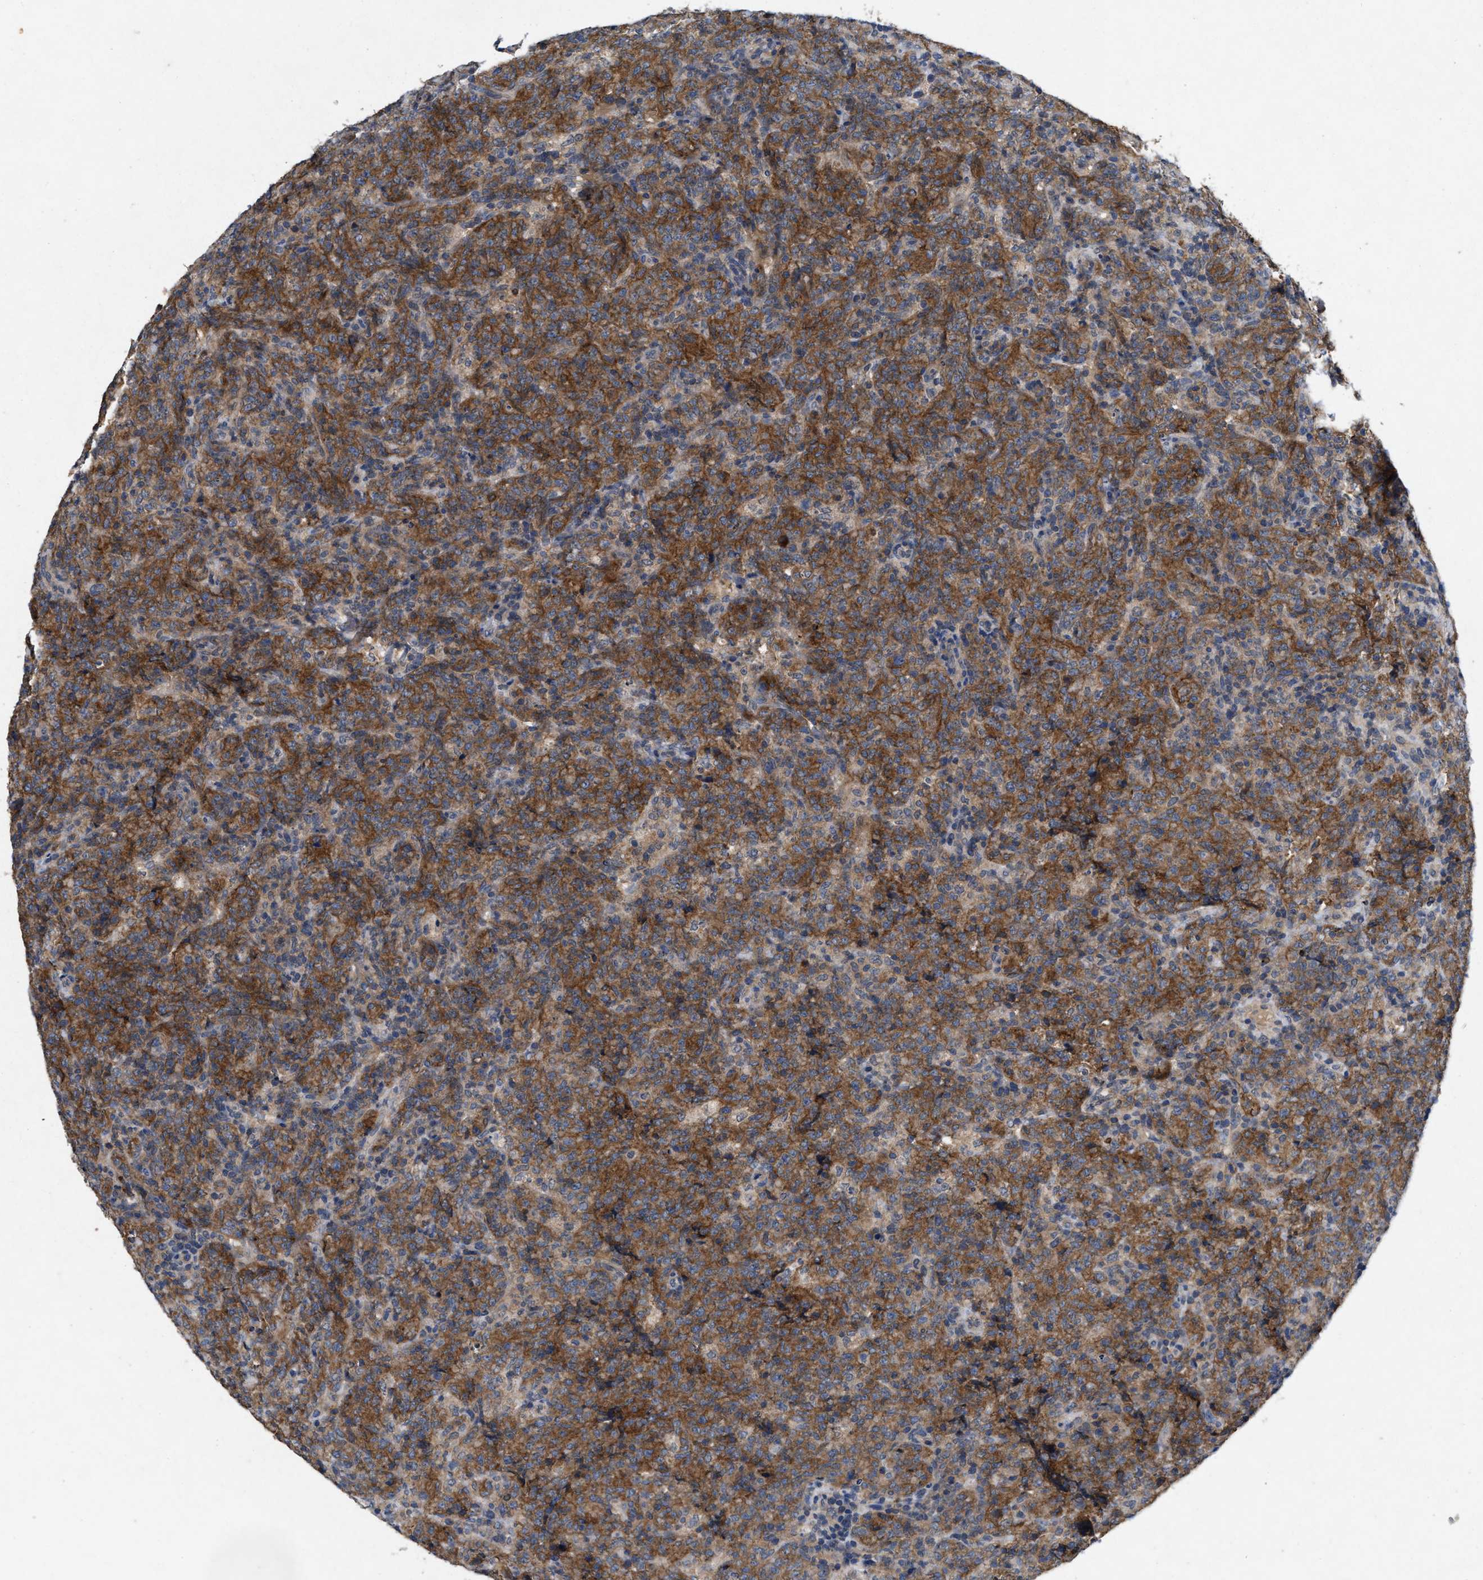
{"staining": {"intensity": "strong", "quantity": ">75%", "location": "cytoplasmic/membranous"}, "tissue": "lymphoma", "cell_type": "Tumor cells", "image_type": "cancer", "snomed": [{"axis": "morphology", "description": "Malignant lymphoma, non-Hodgkin's type, High grade"}, {"axis": "topography", "description": "Tonsil"}], "caption": "An image of high-grade malignant lymphoma, non-Hodgkin's type stained for a protein shows strong cytoplasmic/membranous brown staining in tumor cells. Immunohistochemistry (ihc) stains the protein in brown and the nuclei are stained blue.", "gene": "LPAR2", "patient": {"sex": "female", "age": 36}}